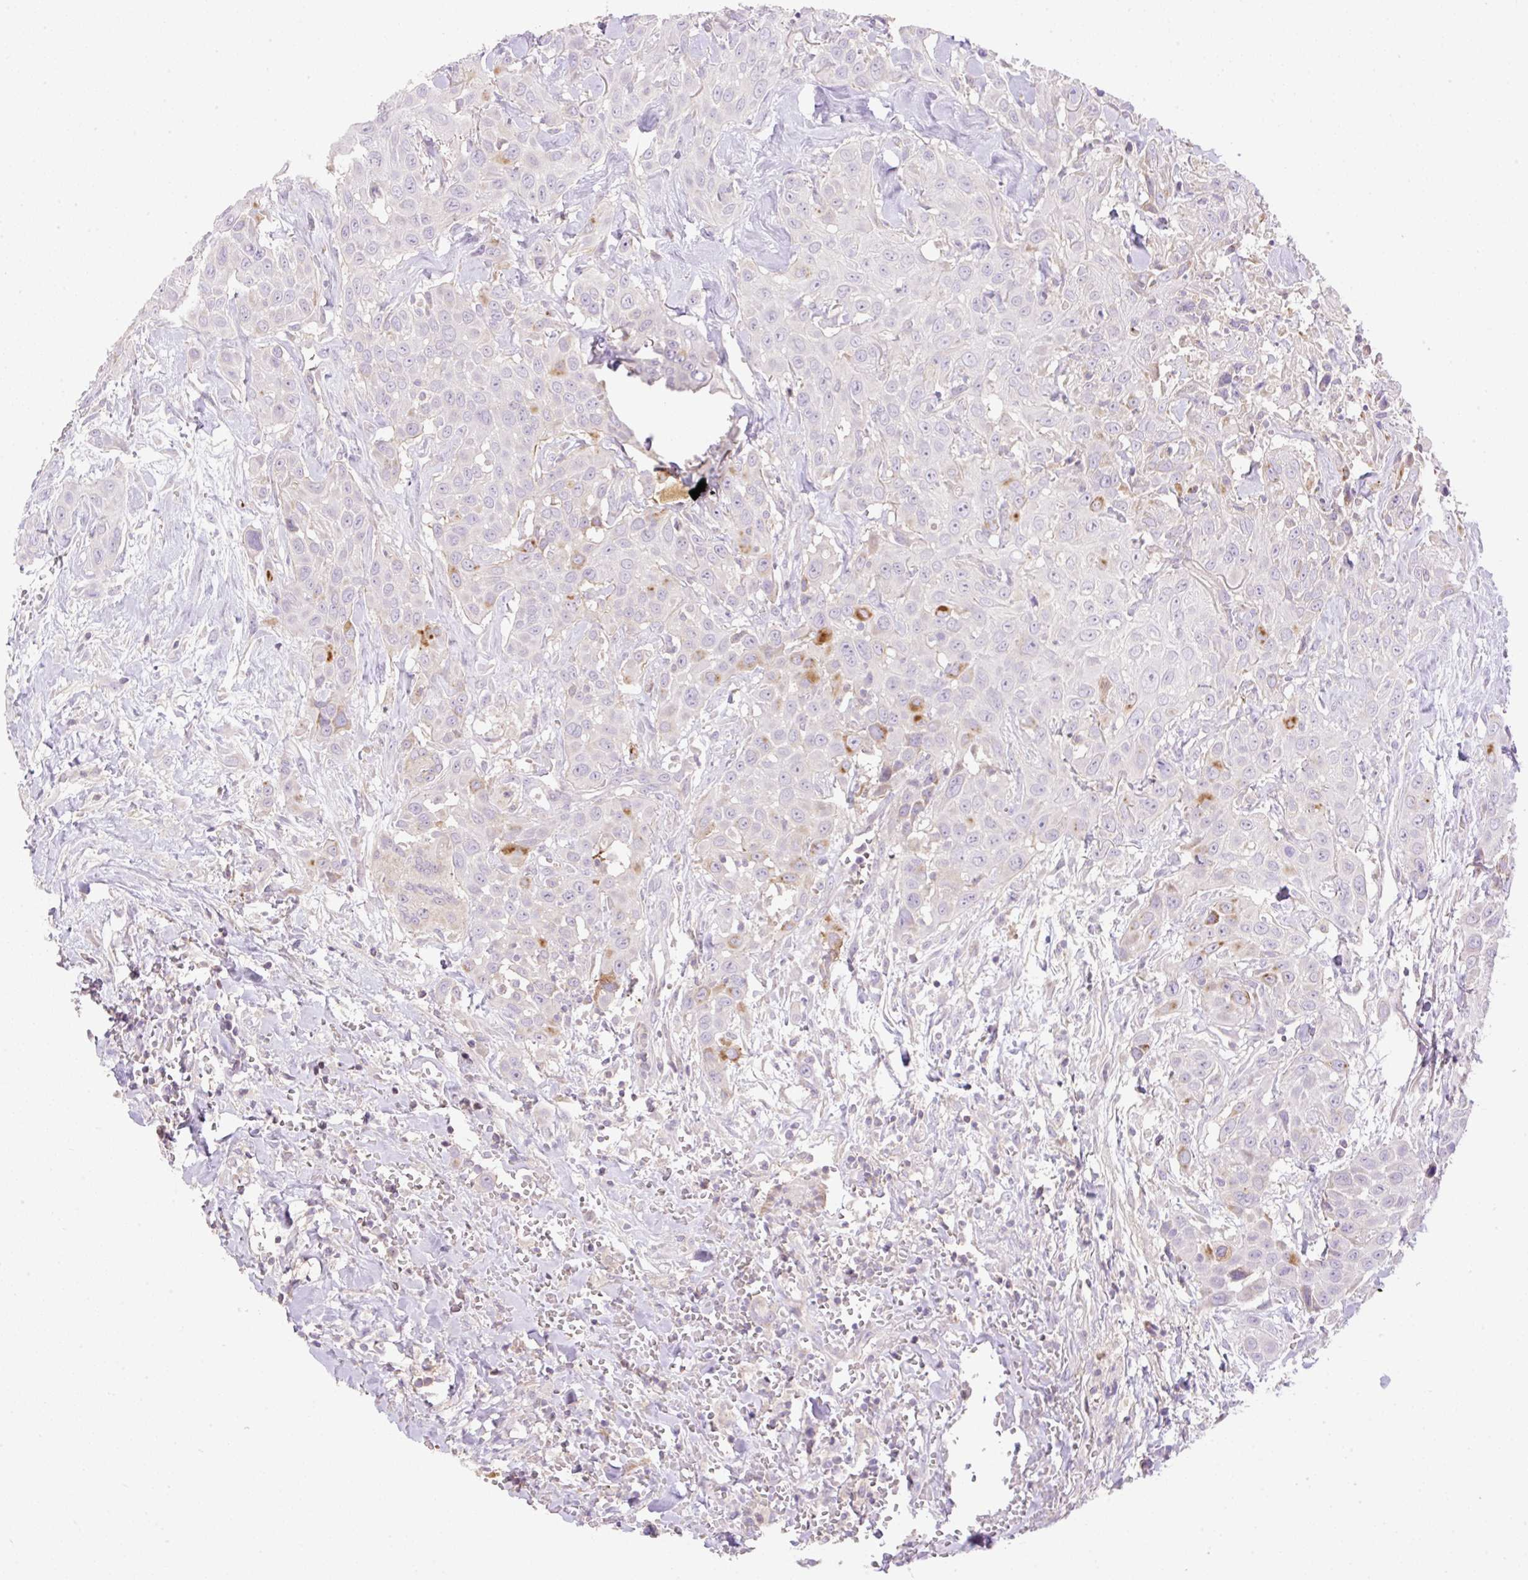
{"staining": {"intensity": "moderate", "quantity": "<25%", "location": "cytoplasmic/membranous"}, "tissue": "head and neck cancer", "cell_type": "Tumor cells", "image_type": "cancer", "snomed": [{"axis": "morphology", "description": "Squamous cell carcinoma, NOS"}, {"axis": "topography", "description": "Head-Neck"}], "caption": "Immunohistochemistry image of neoplastic tissue: human head and neck cancer stained using IHC displays low levels of moderate protein expression localized specifically in the cytoplasmic/membranous of tumor cells, appearing as a cytoplasmic/membranous brown color.", "gene": "VPS25", "patient": {"sex": "male", "age": 81}}